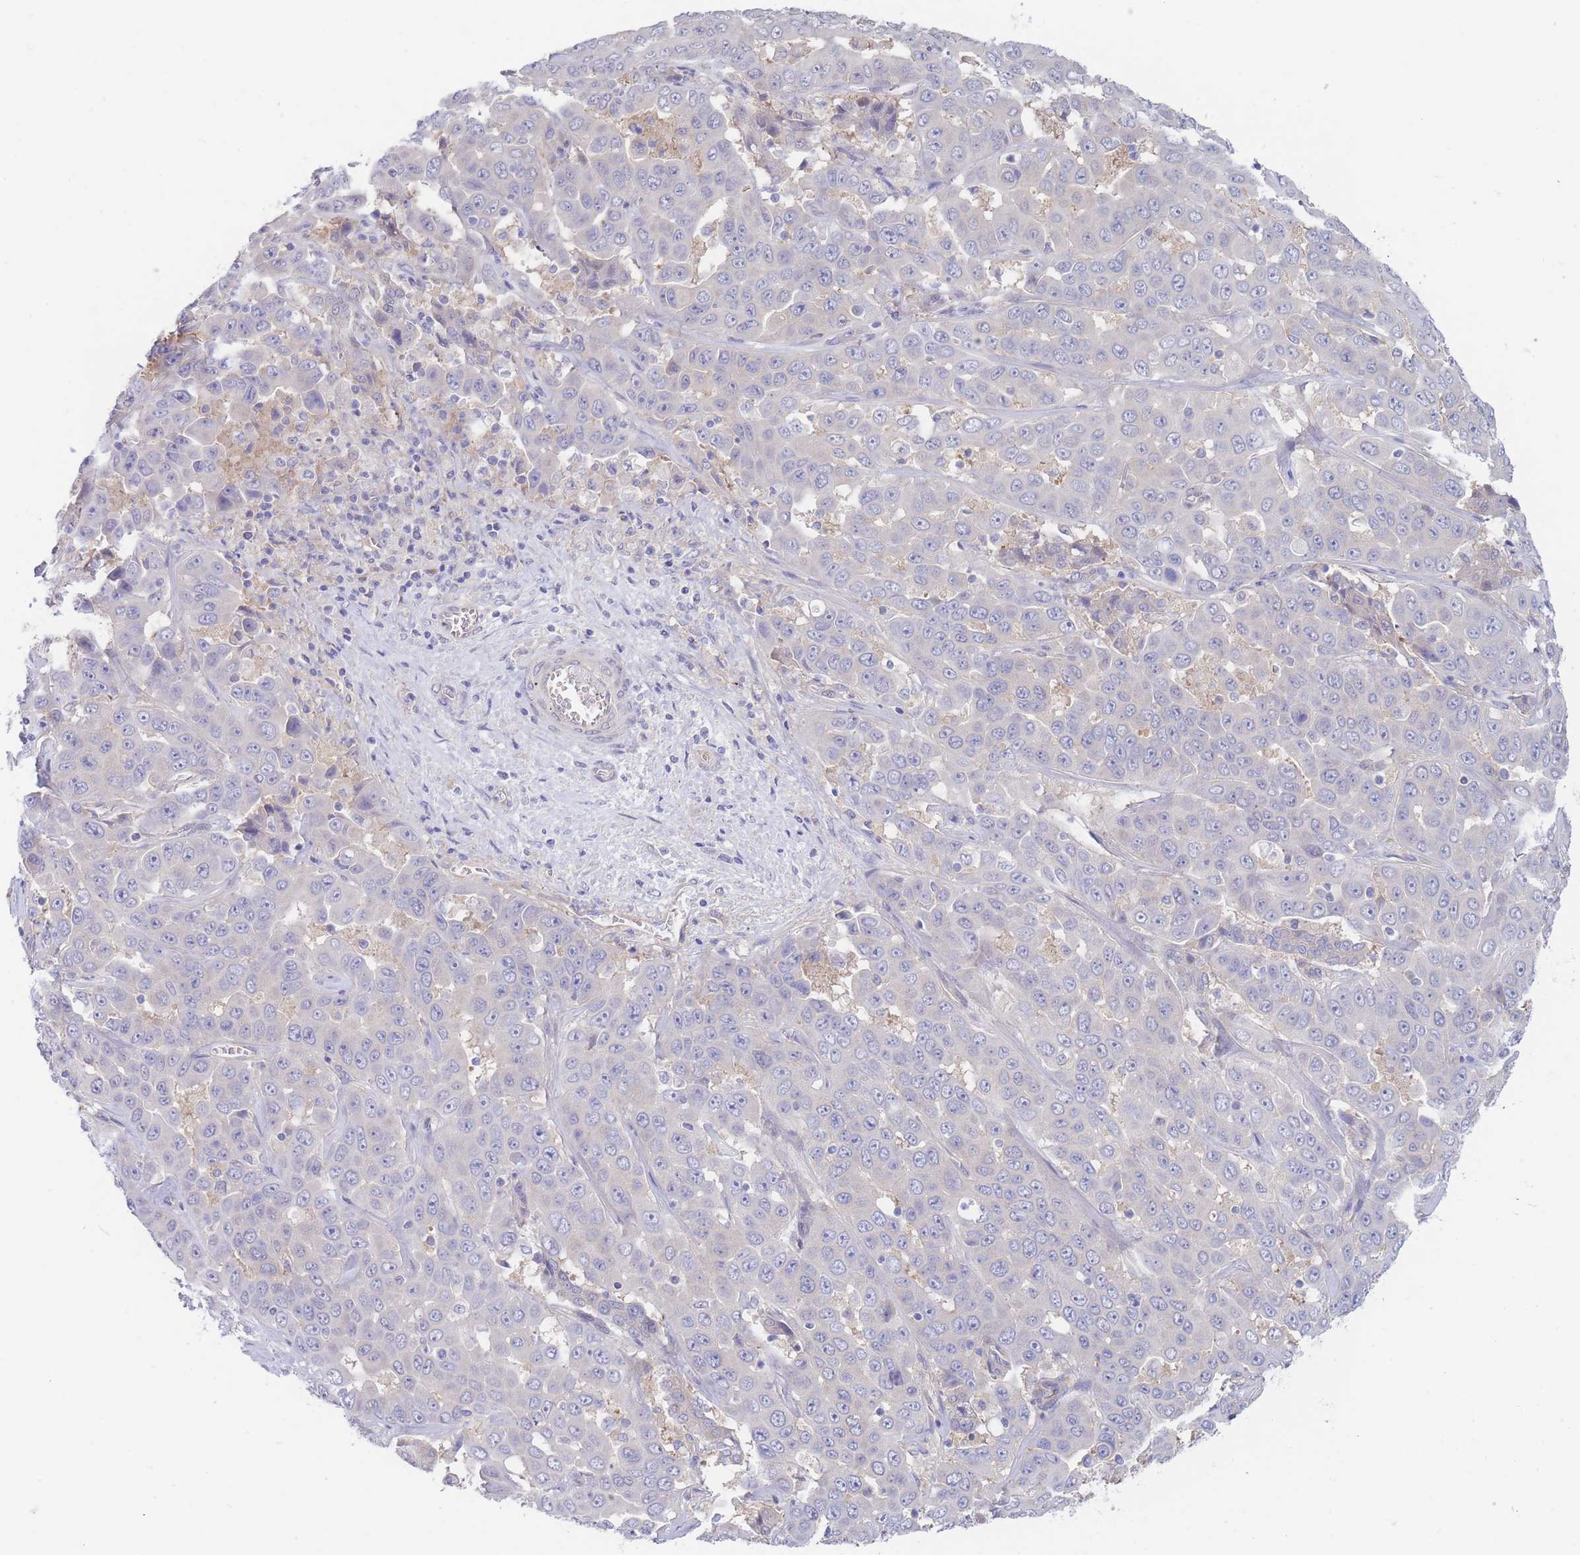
{"staining": {"intensity": "negative", "quantity": "none", "location": "none"}, "tissue": "liver cancer", "cell_type": "Tumor cells", "image_type": "cancer", "snomed": [{"axis": "morphology", "description": "Cholangiocarcinoma"}, {"axis": "topography", "description": "Liver"}], "caption": "The micrograph reveals no staining of tumor cells in cholangiocarcinoma (liver).", "gene": "ZNF281", "patient": {"sex": "female", "age": 52}}